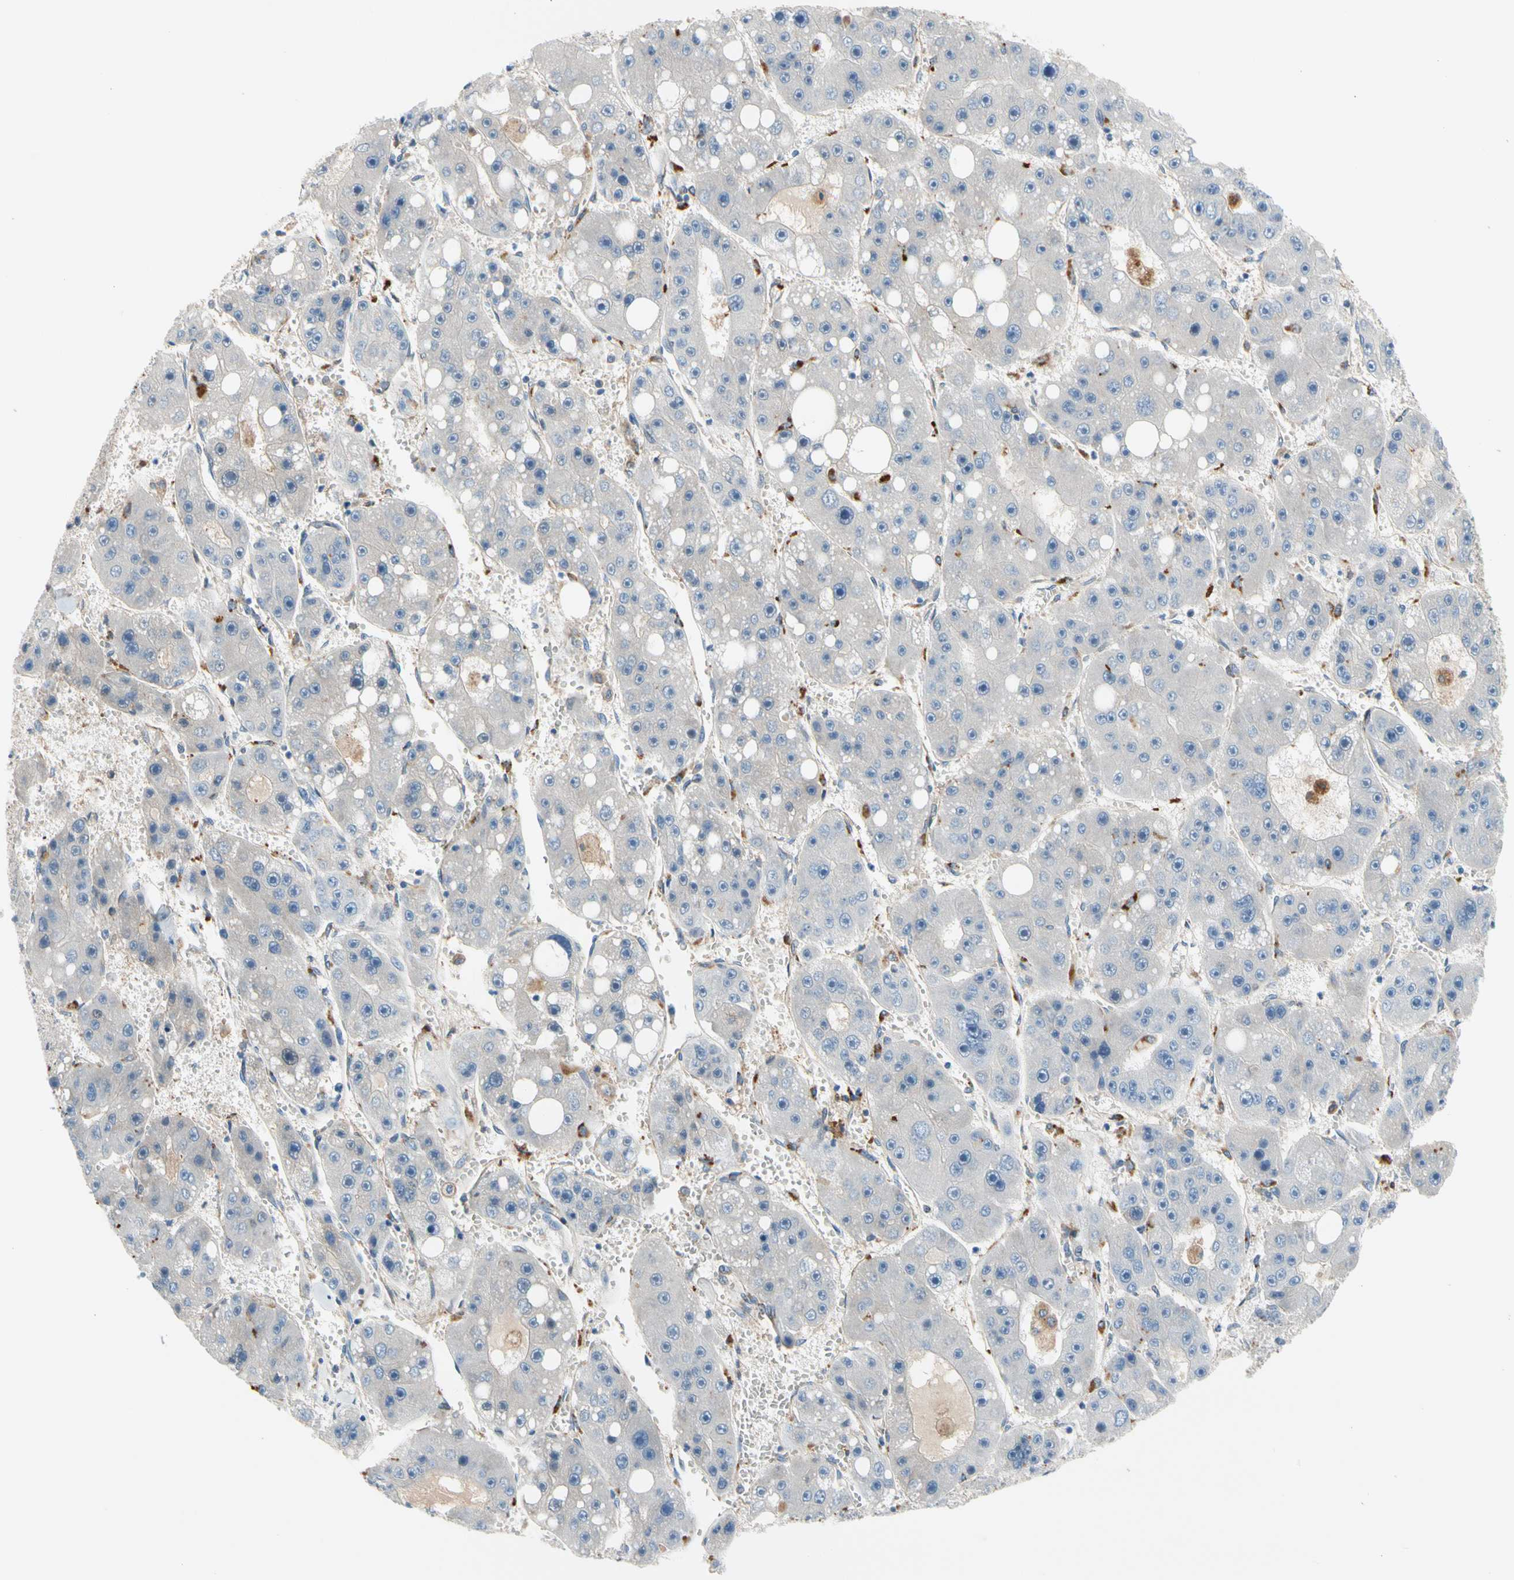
{"staining": {"intensity": "negative", "quantity": "none", "location": "none"}, "tissue": "liver cancer", "cell_type": "Tumor cells", "image_type": "cancer", "snomed": [{"axis": "morphology", "description": "Carcinoma, Hepatocellular, NOS"}, {"axis": "topography", "description": "Liver"}], "caption": "The photomicrograph shows no significant expression in tumor cells of liver cancer.", "gene": "ENTREP3", "patient": {"sex": "female", "age": 61}}